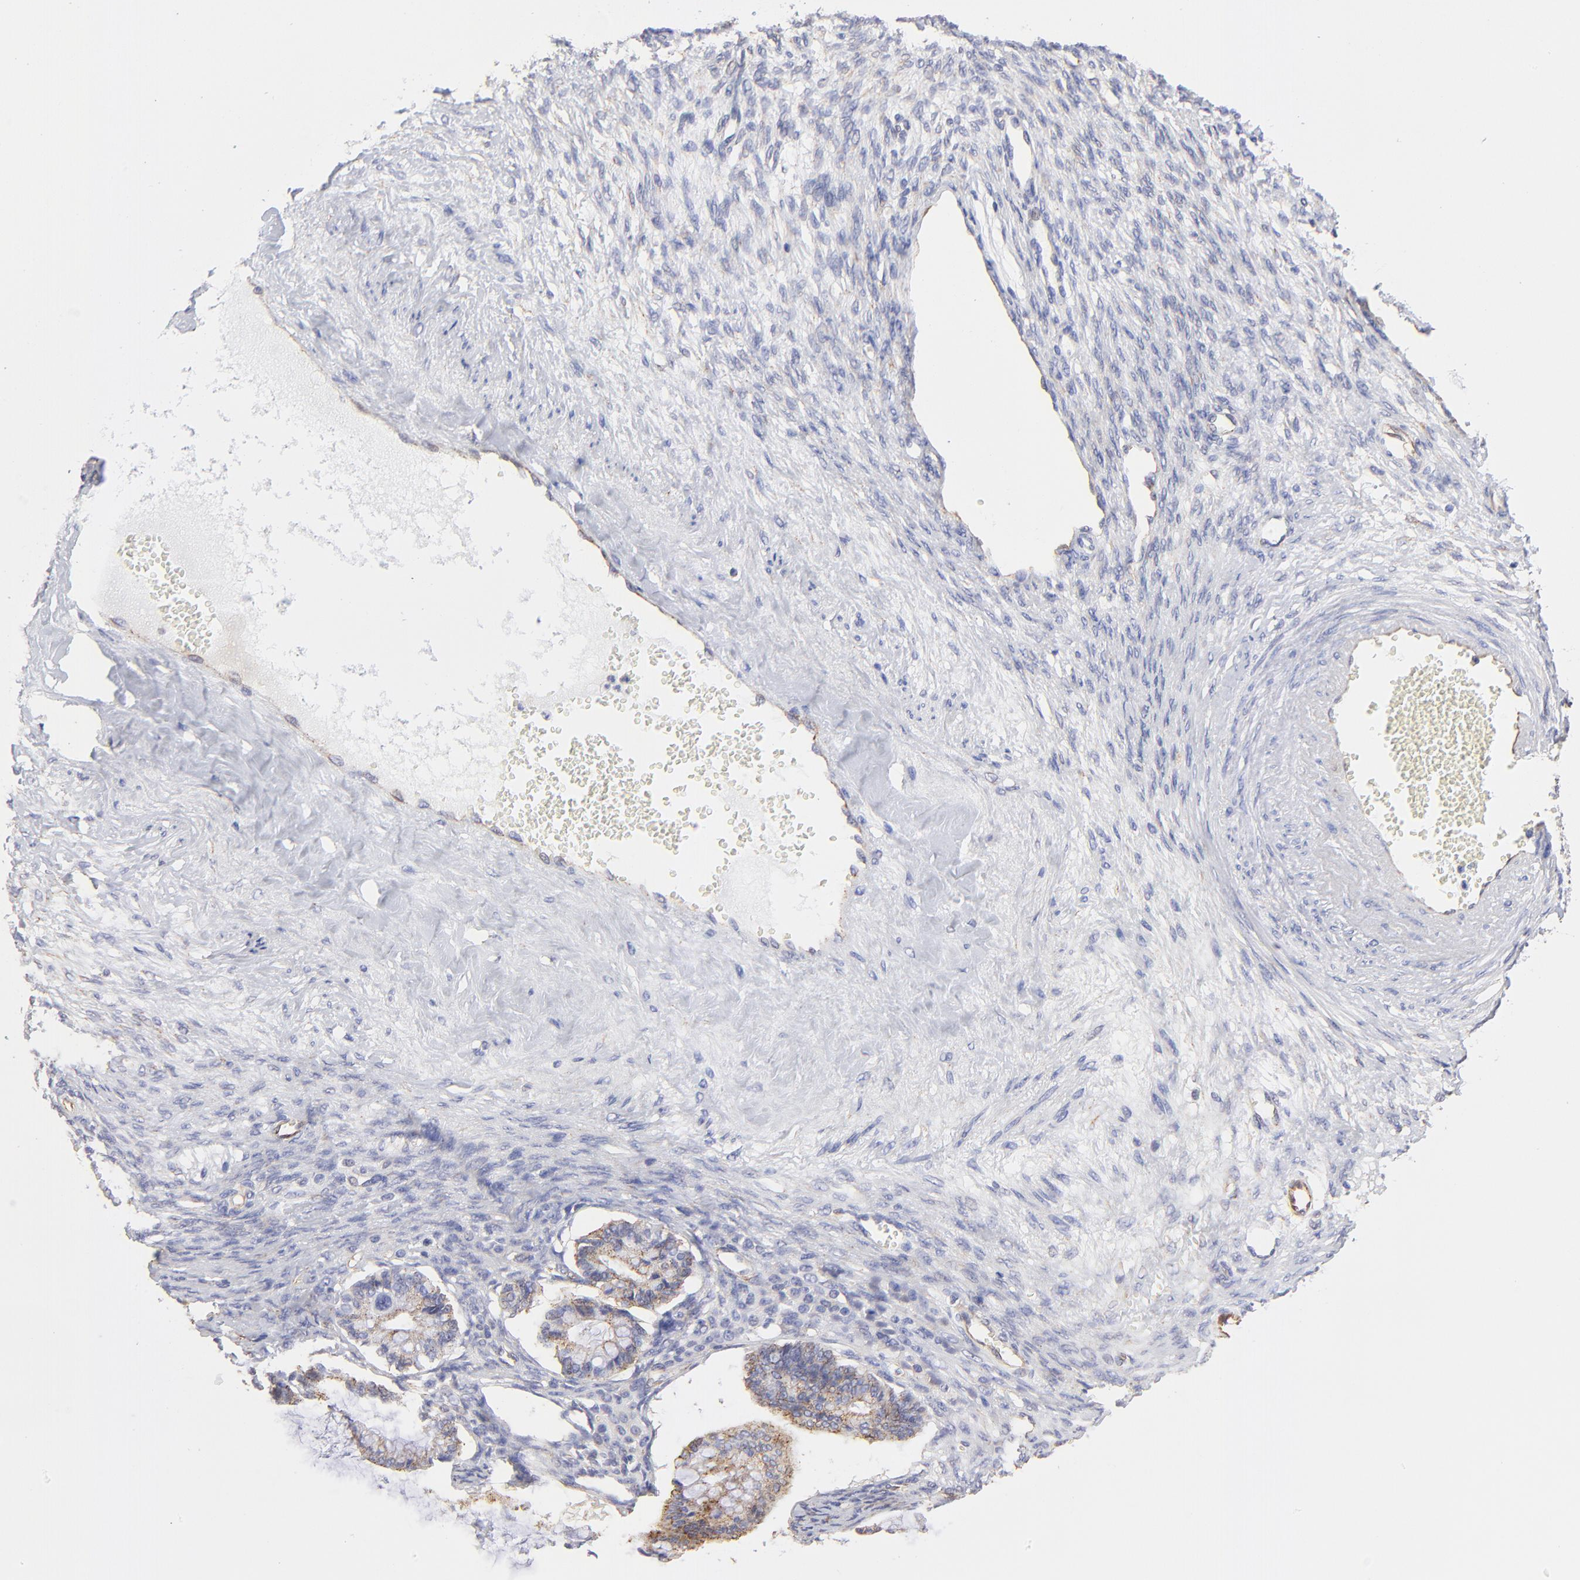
{"staining": {"intensity": "moderate", "quantity": ">75%", "location": "cytoplasmic/membranous"}, "tissue": "ovarian cancer", "cell_type": "Tumor cells", "image_type": "cancer", "snomed": [{"axis": "morphology", "description": "Cystadenocarcinoma, mucinous, NOS"}, {"axis": "topography", "description": "Ovary"}], "caption": "An image of mucinous cystadenocarcinoma (ovarian) stained for a protein demonstrates moderate cytoplasmic/membranous brown staining in tumor cells.", "gene": "COX8C", "patient": {"sex": "female", "age": 57}}